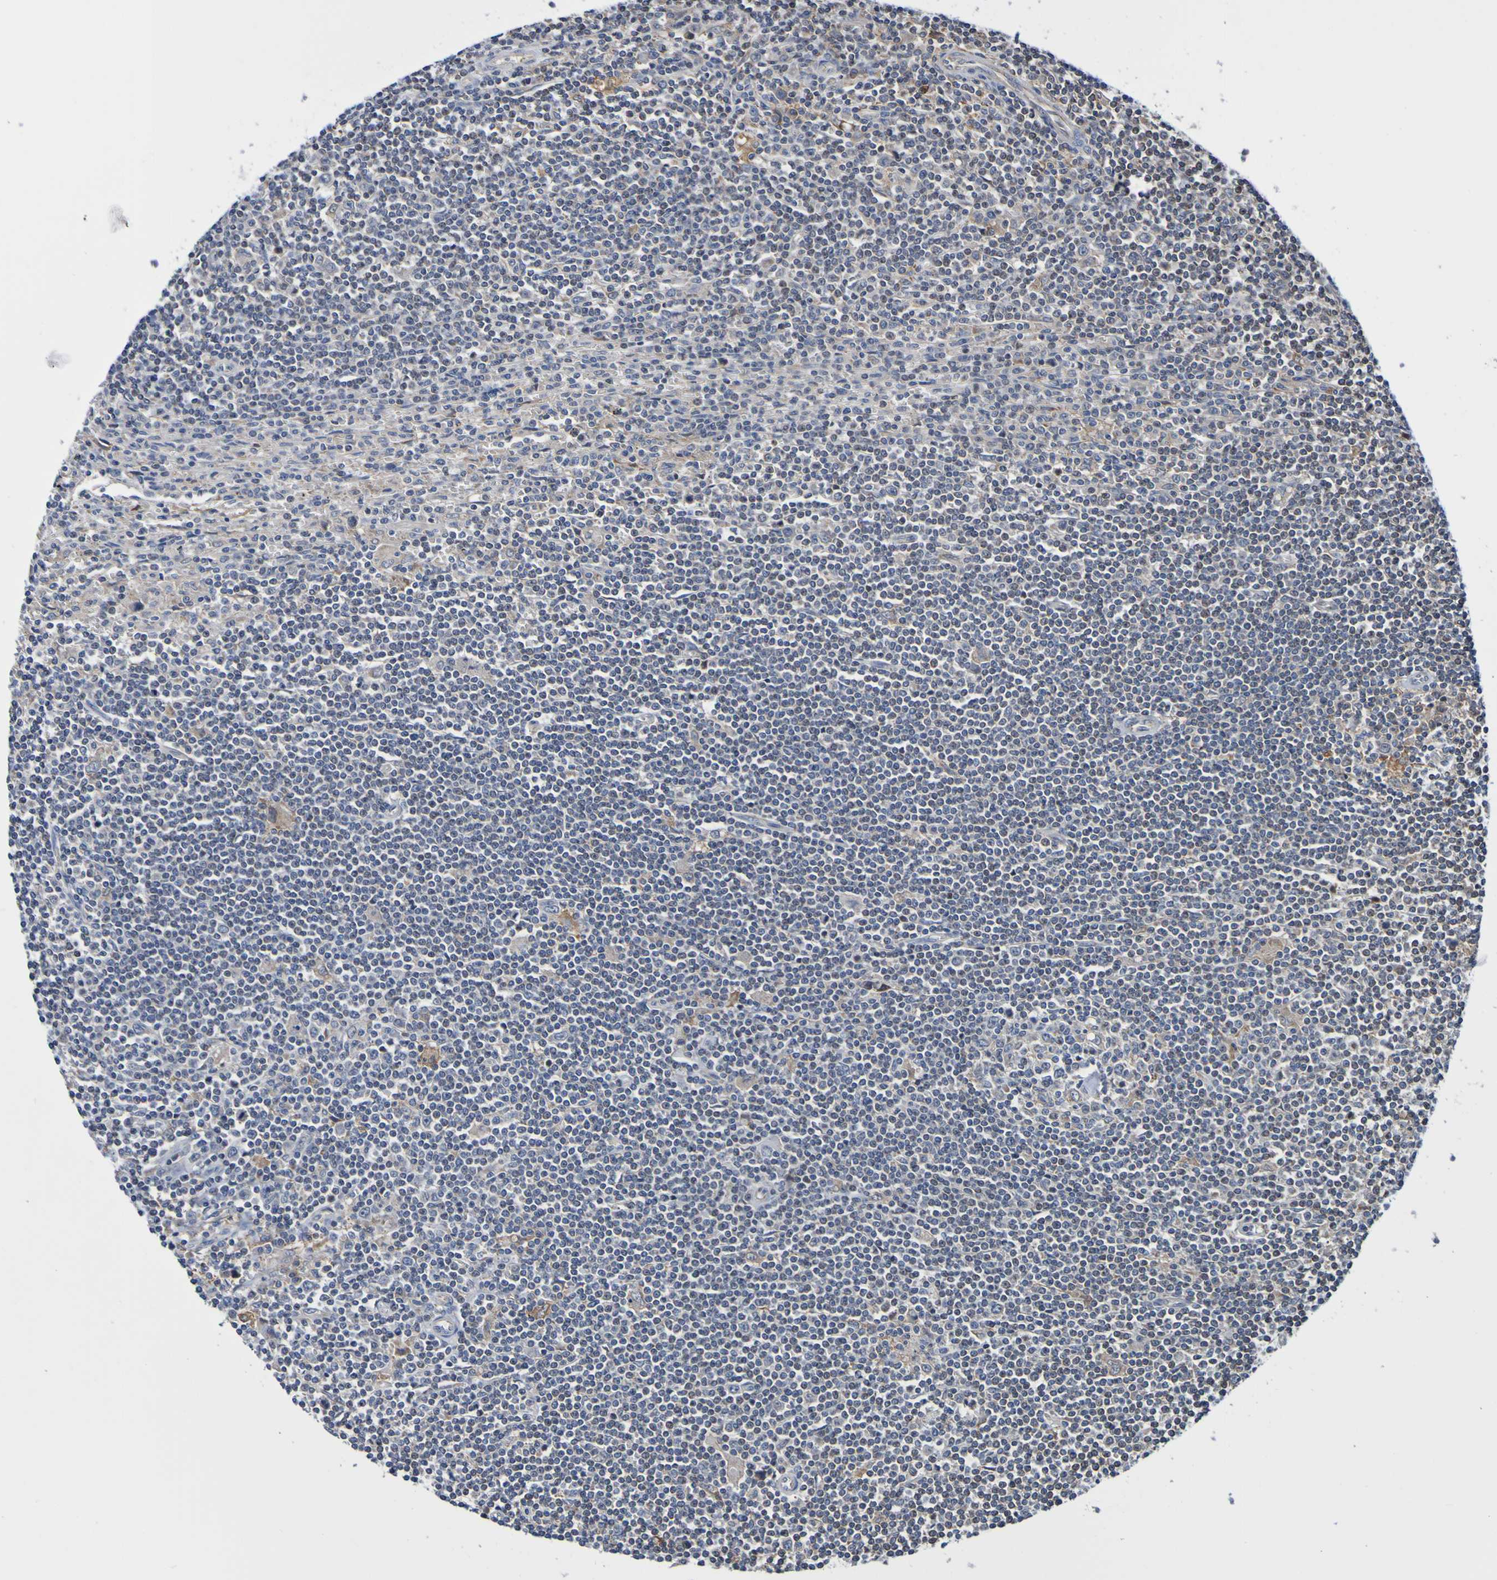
{"staining": {"intensity": "negative", "quantity": "none", "location": "none"}, "tissue": "lymphoma", "cell_type": "Tumor cells", "image_type": "cancer", "snomed": [{"axis": "morphology", "description": "Malignant lymphoma, non-Hodgkin's type, Low grade"}, {"axis": "topography", "description": "Spleen"}], "caption": "A high-resolution micrograph shows IHC staining of lymphoma, which displays no significant positivity in tumor cells. The staining is performed using DAB brown chromogen with nuclei counter-stained in using hematoxylin.", "gene": "AXIN1", "patient": {"sex": "male", "age": 76}}